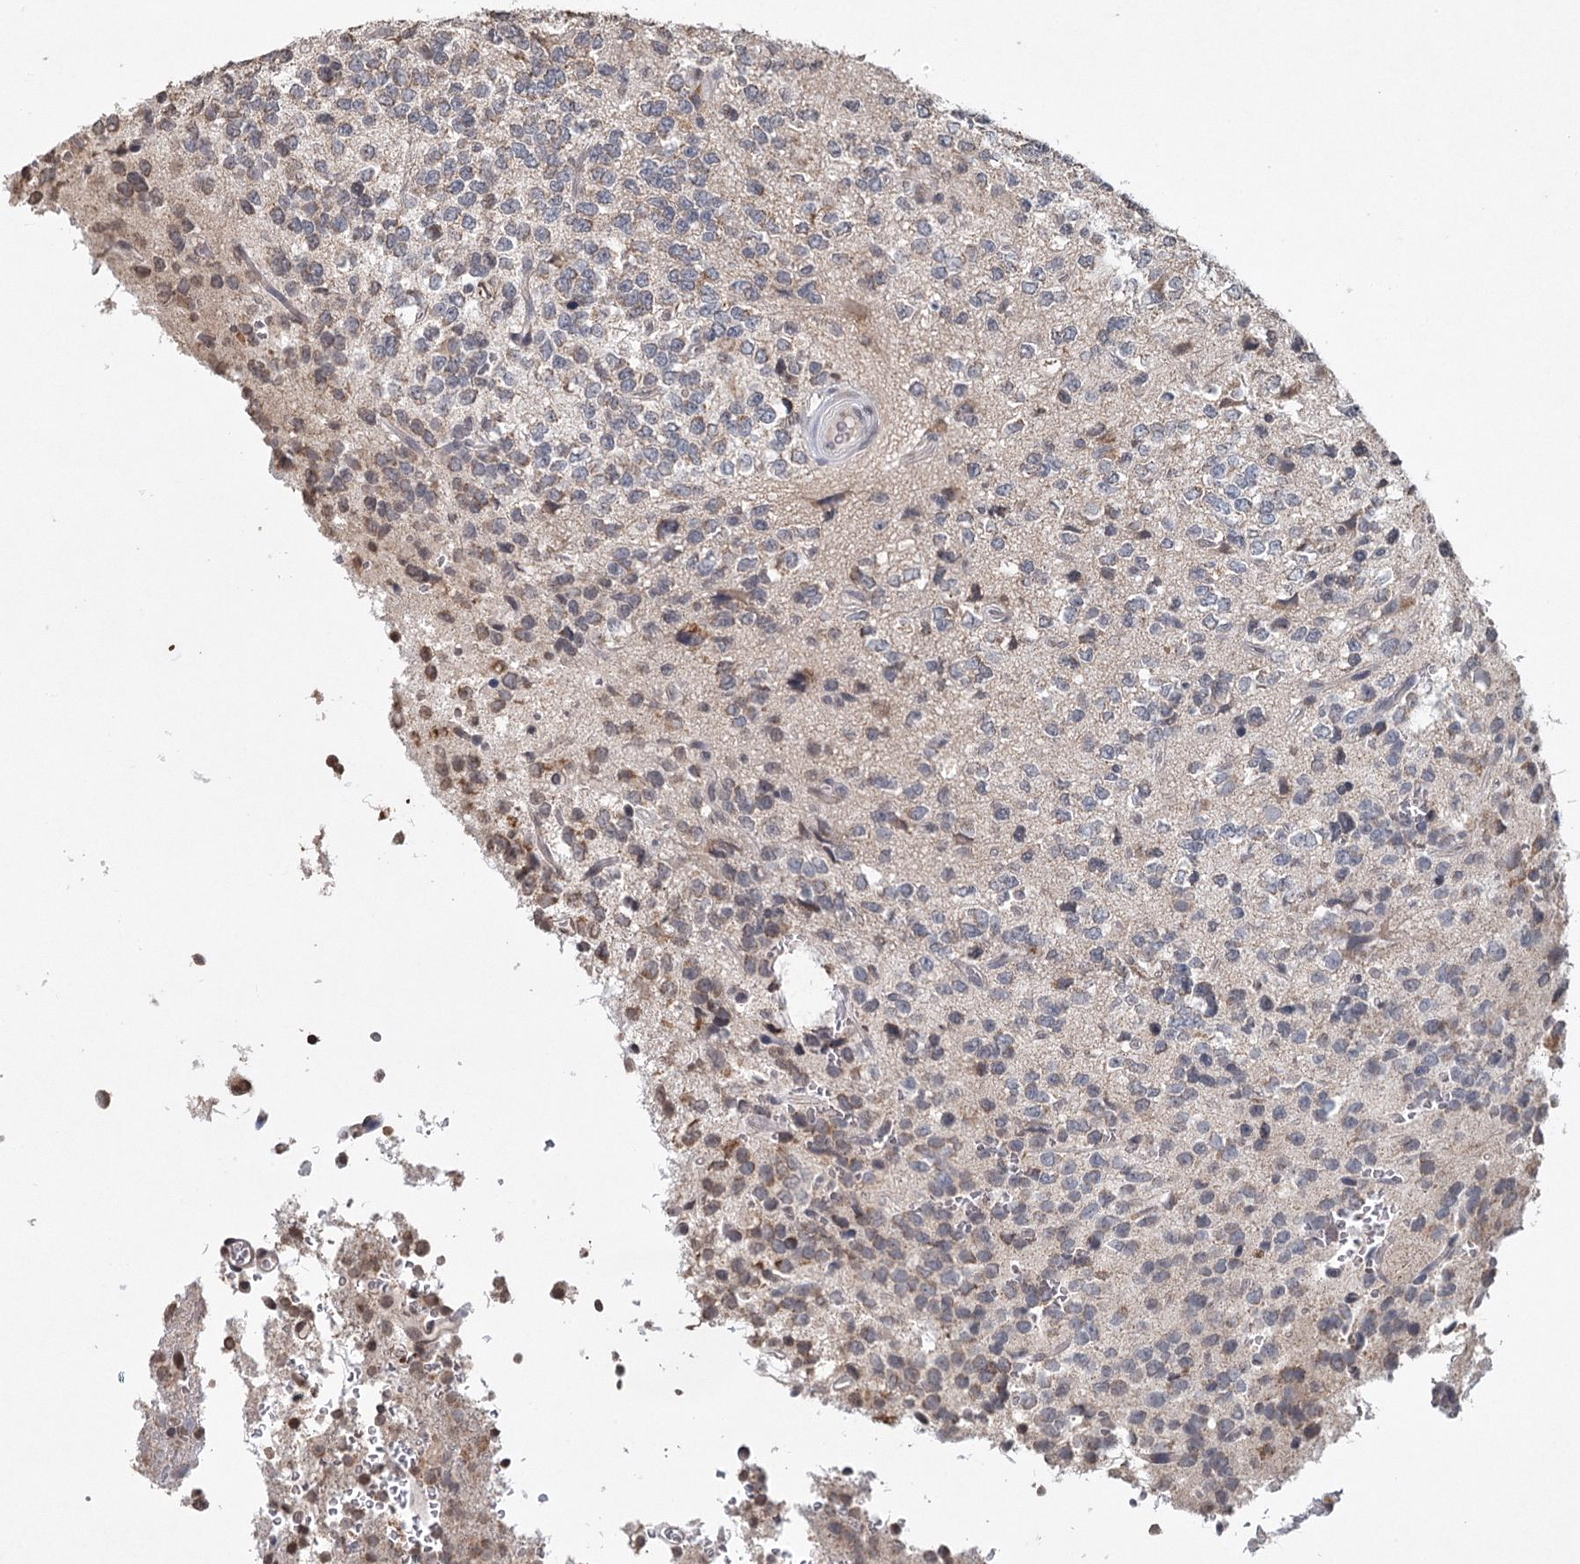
{"staining": {"intensity": "negative", "quantity": "none", "location": "none"}, "tissue": "glioma", "cell_type": "Tumor cells", "image_type": "cancer", "snomed": [{"axis": "morphology", "description": "Glioma, malignant, High grade"}, {"axis": "topography", "description": "Brain"}], "caption": "A histopathology image of malignant high-grade glioma stained for a protein exhibits no brown staining in tumor cells.", "gene": "ICOS", "patient": {"sex": "female", "age": 62}}